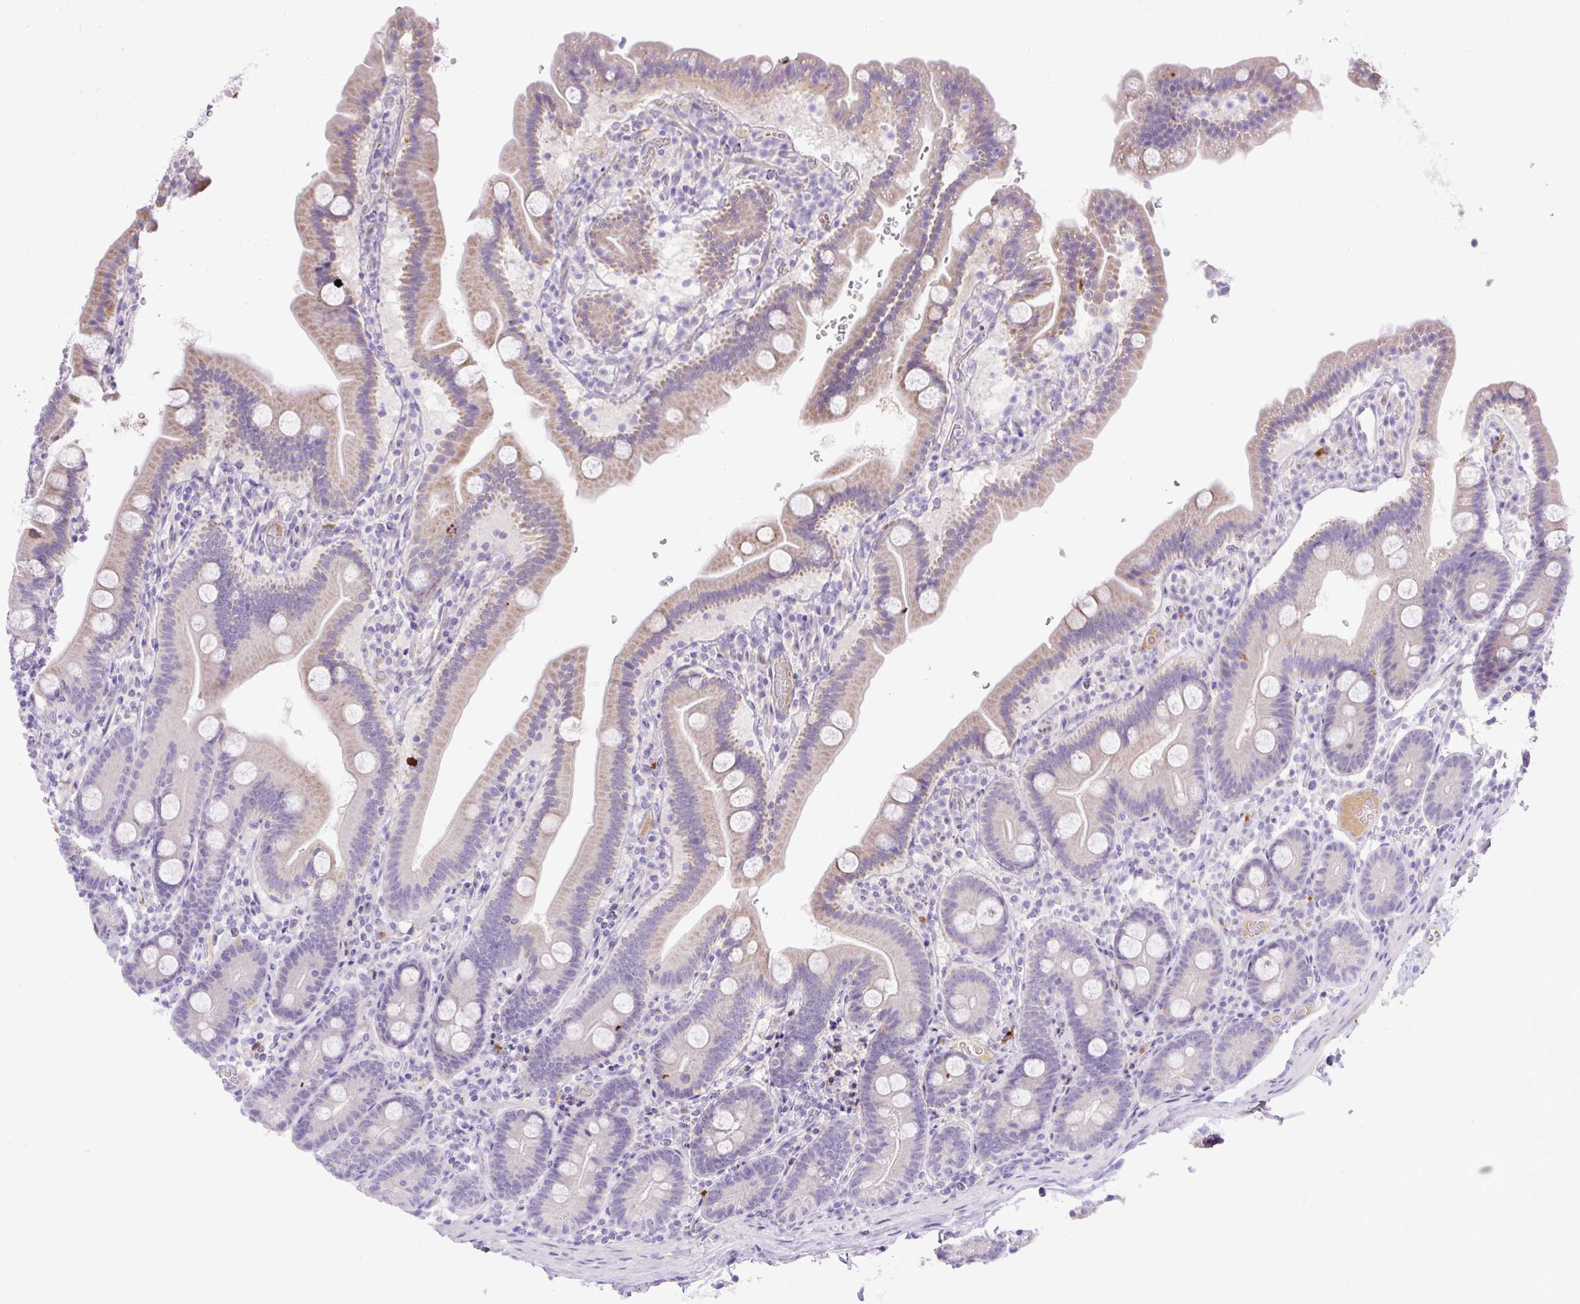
{"staining": {"intensity": "weak", "quantity": "25%-75%", "location": "cytoplasmic/membranous"}, "tissue": "duodenum", "cell_type": "Glandular cells", "image_type": "normal", "snomed": [{"axis": "morphology", "description": "Normal tissue, NOS"}, {"axis": "topography", "description": "Duodenum"}], "caption": "Immunohistochemistry (IHC) micrograph of benign human duodenum stained for a protein (brown), which reveals low levels of weak cytoplasmic/membranous expression in about 25%-75% of glandular cells.", "gene": "SPTBN5", "patient": {"sex": "male", "age": 55}}